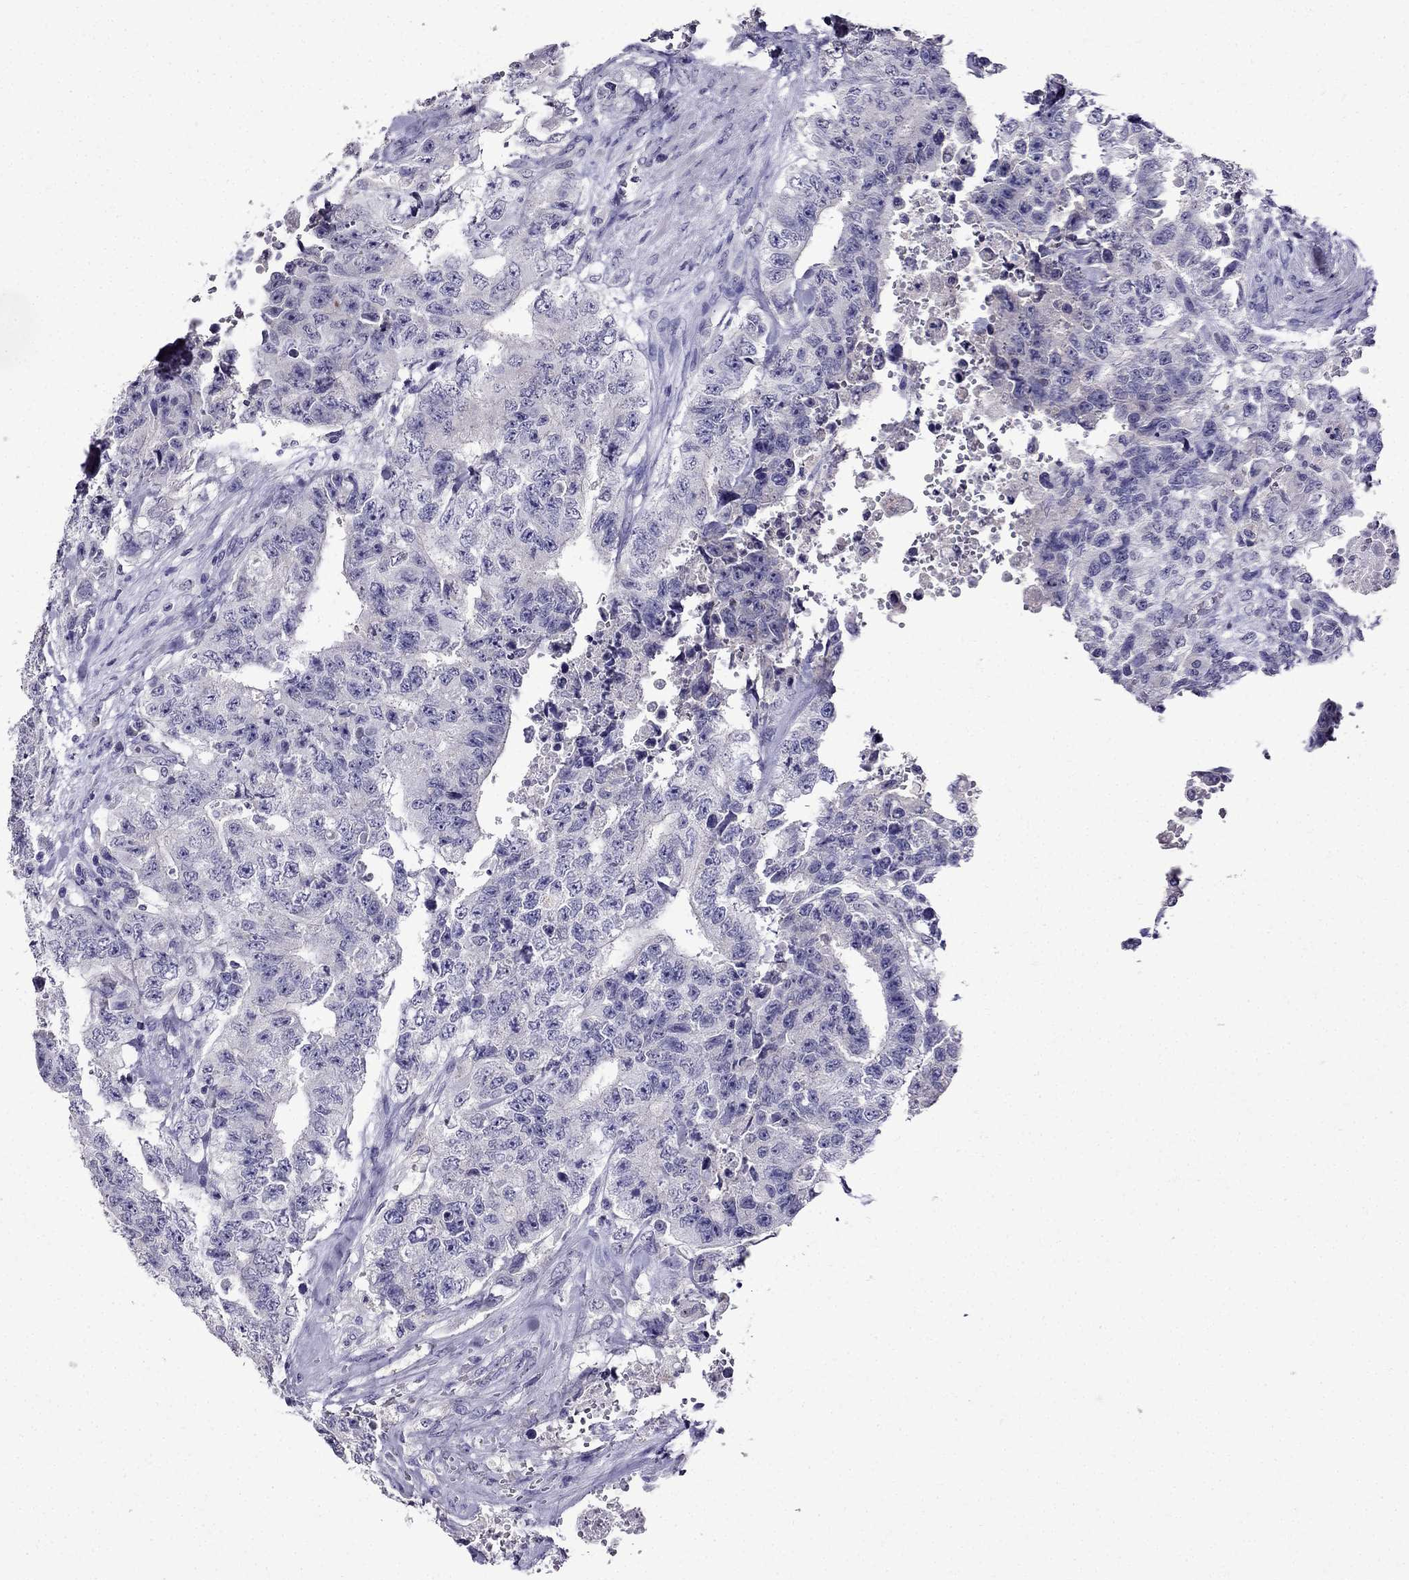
{"staining": {"intensity": "negative", "quantity": "none", "location": "none"}, "tissue": "testis cancer", "cell_type": "Tumor cells", "image_type": "cancer", "snomed": [{"axis": "morphology", "description": "Carcinoma, Embryonal, NOS"}, {"axis": "topography", "description": "Testis"}], "caption": "This is an immunohistochemistry (IHC) histopathology image of testis embryonal carcinoma. There is no staining in tumor cells.", "gene": "DNAH17", "patient": {"sex": "male", "age": 24}}